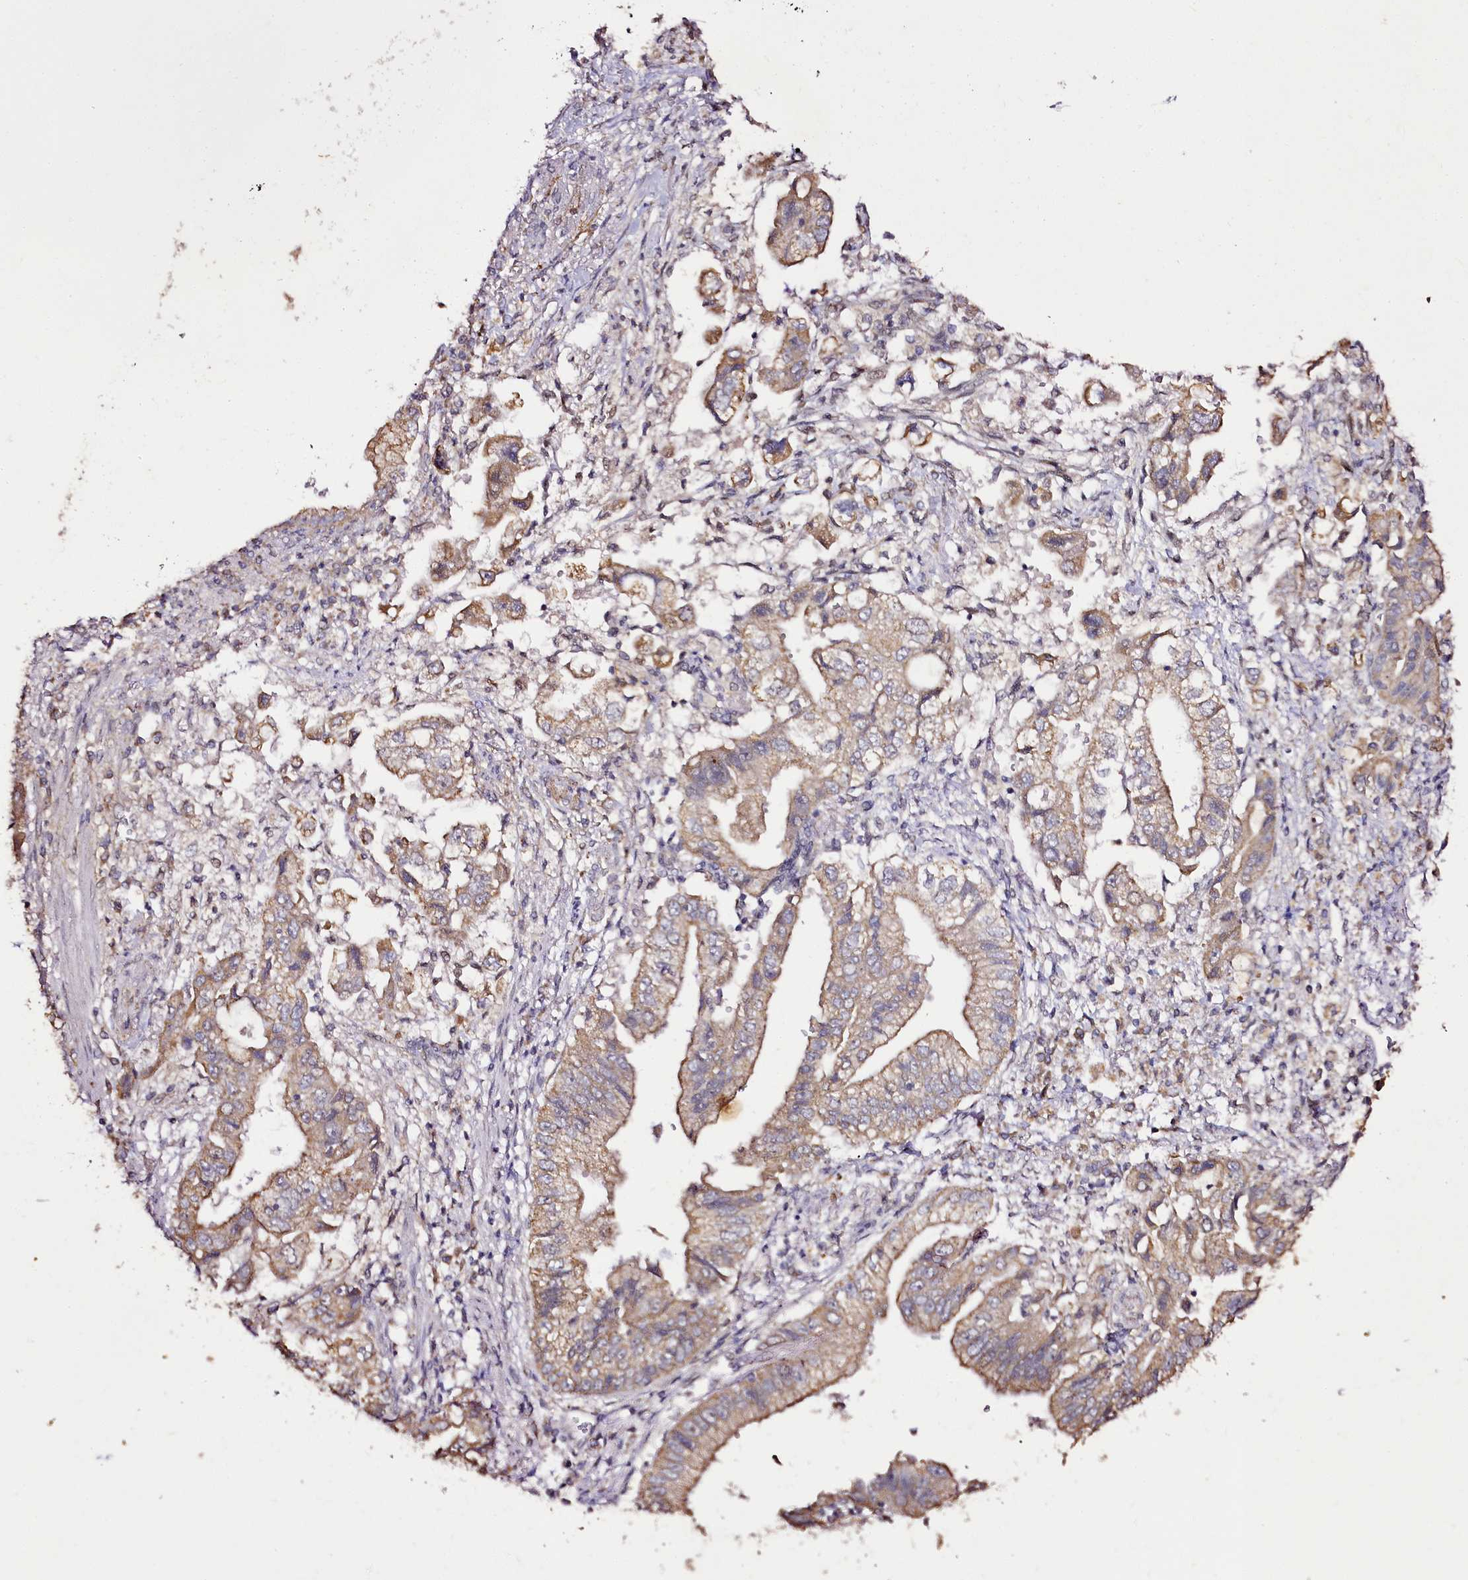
{"staining": {"intensity": "moderate", "quantity": ">75%", "location": "cytoplasmic/membranous"}, "tissue": "stomach cancer", "cell_type": "Tumor cells", "image_type": "cancer", "snomed": [{"axis": "morphology", "description": "Adenocarcinoma, NOS"}, {"axis": "topography", "description": "Stomach"}], "caption": "Stomach cancer tissue exhibits moderate cytoplasmic/membranous expression in about >75% of tumor cells", "gene": "EDIL3", "patient": {"sex": "male", "age": 62}}